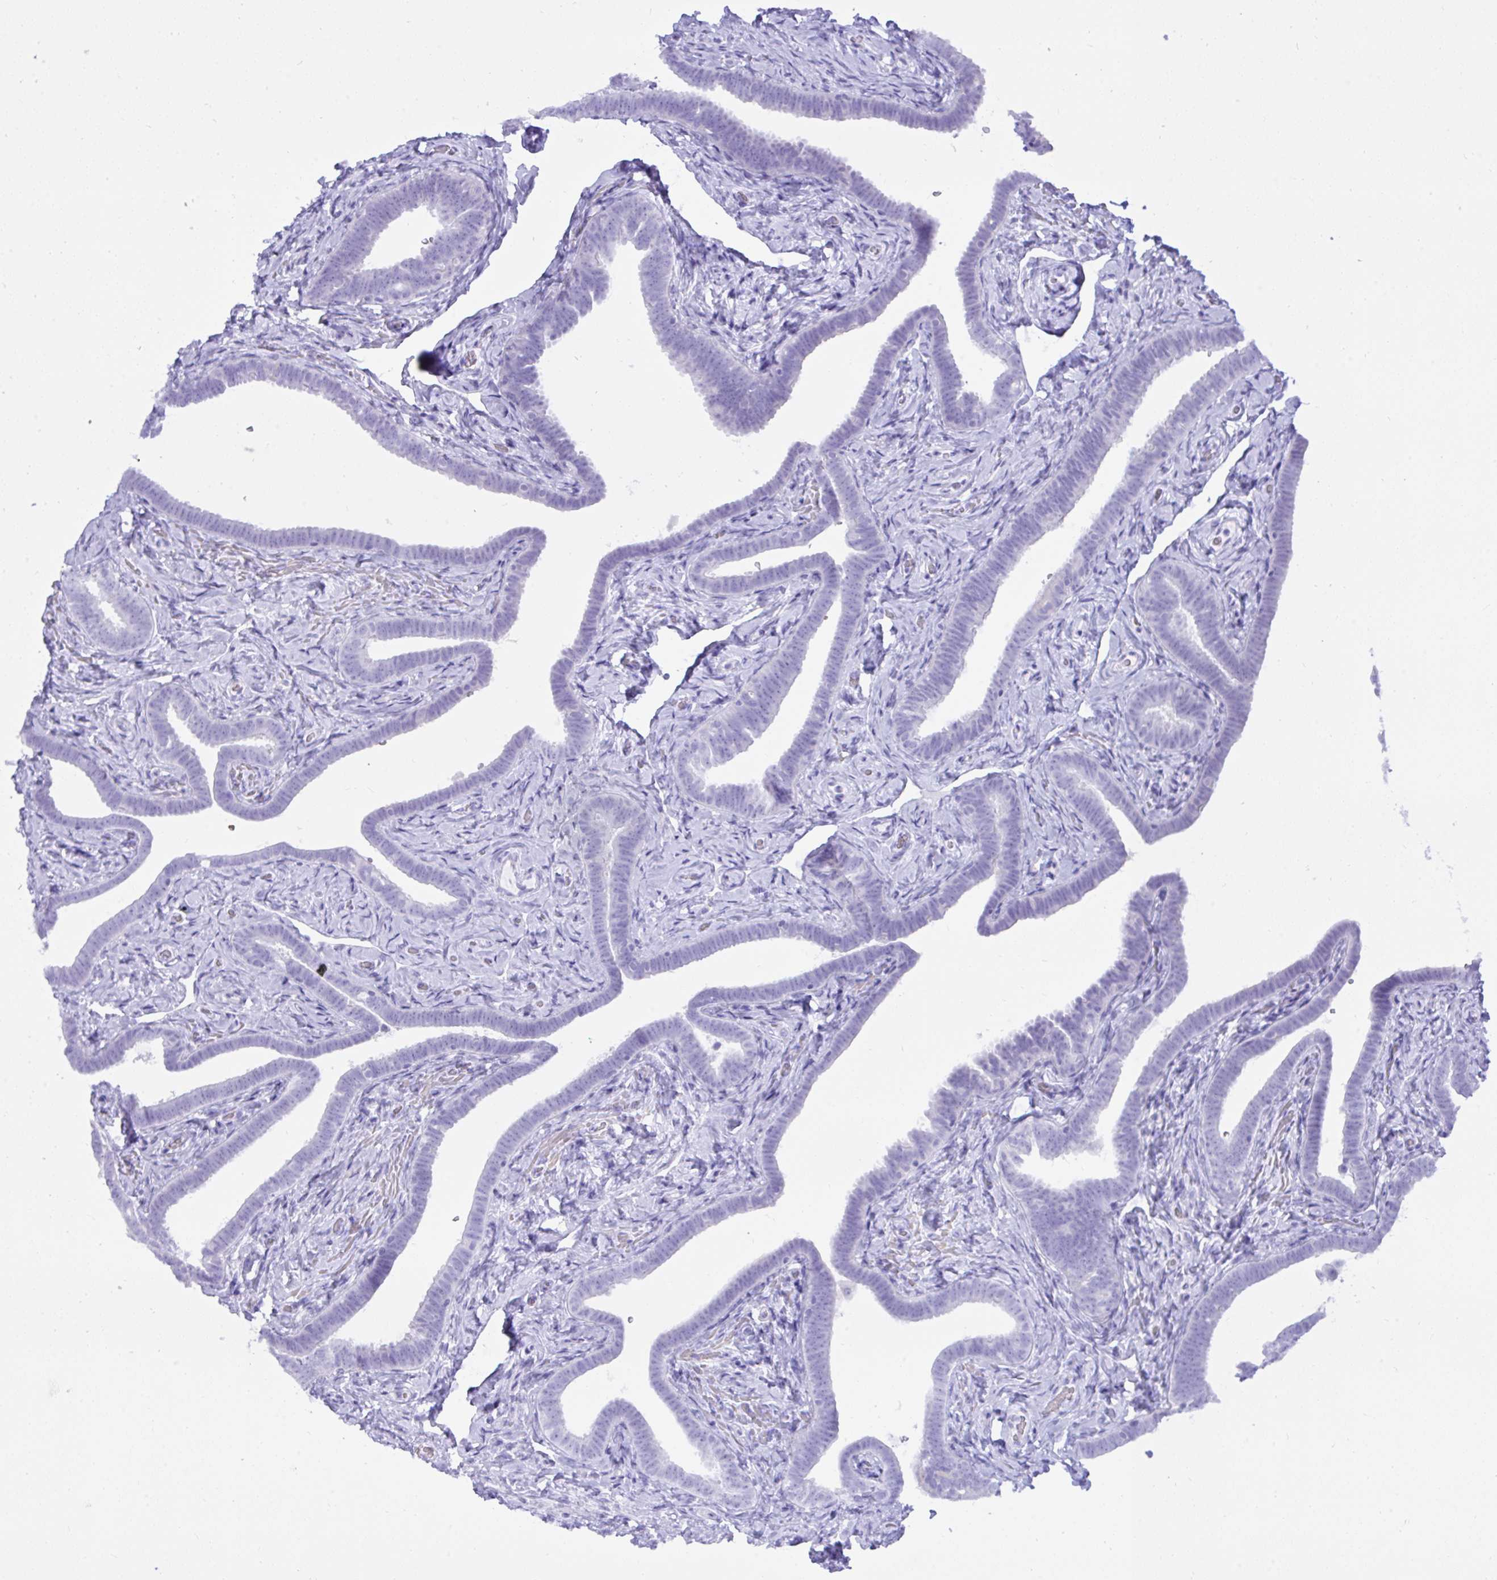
{"staining": {"intensity": "negative", "quantity": "none", "location": "none"}, "tissue": "fallopian tube", "cell_type": "Glandular cells", "image_type": "normal", "snomed": [{"axis": "morphology", "description": "Normal tissue, NOS"}, {"axis": "topography", "description": "Fallopian tube"}], "caption": "Unremarkable fallopian tube was stained to show a protein in brown. There is no significant positivity in glandular cells. (IHC, brightfield microscopy, high magnification).", "gene": "SEL1L2", "patient": {"sex": "female", "age": 69}}